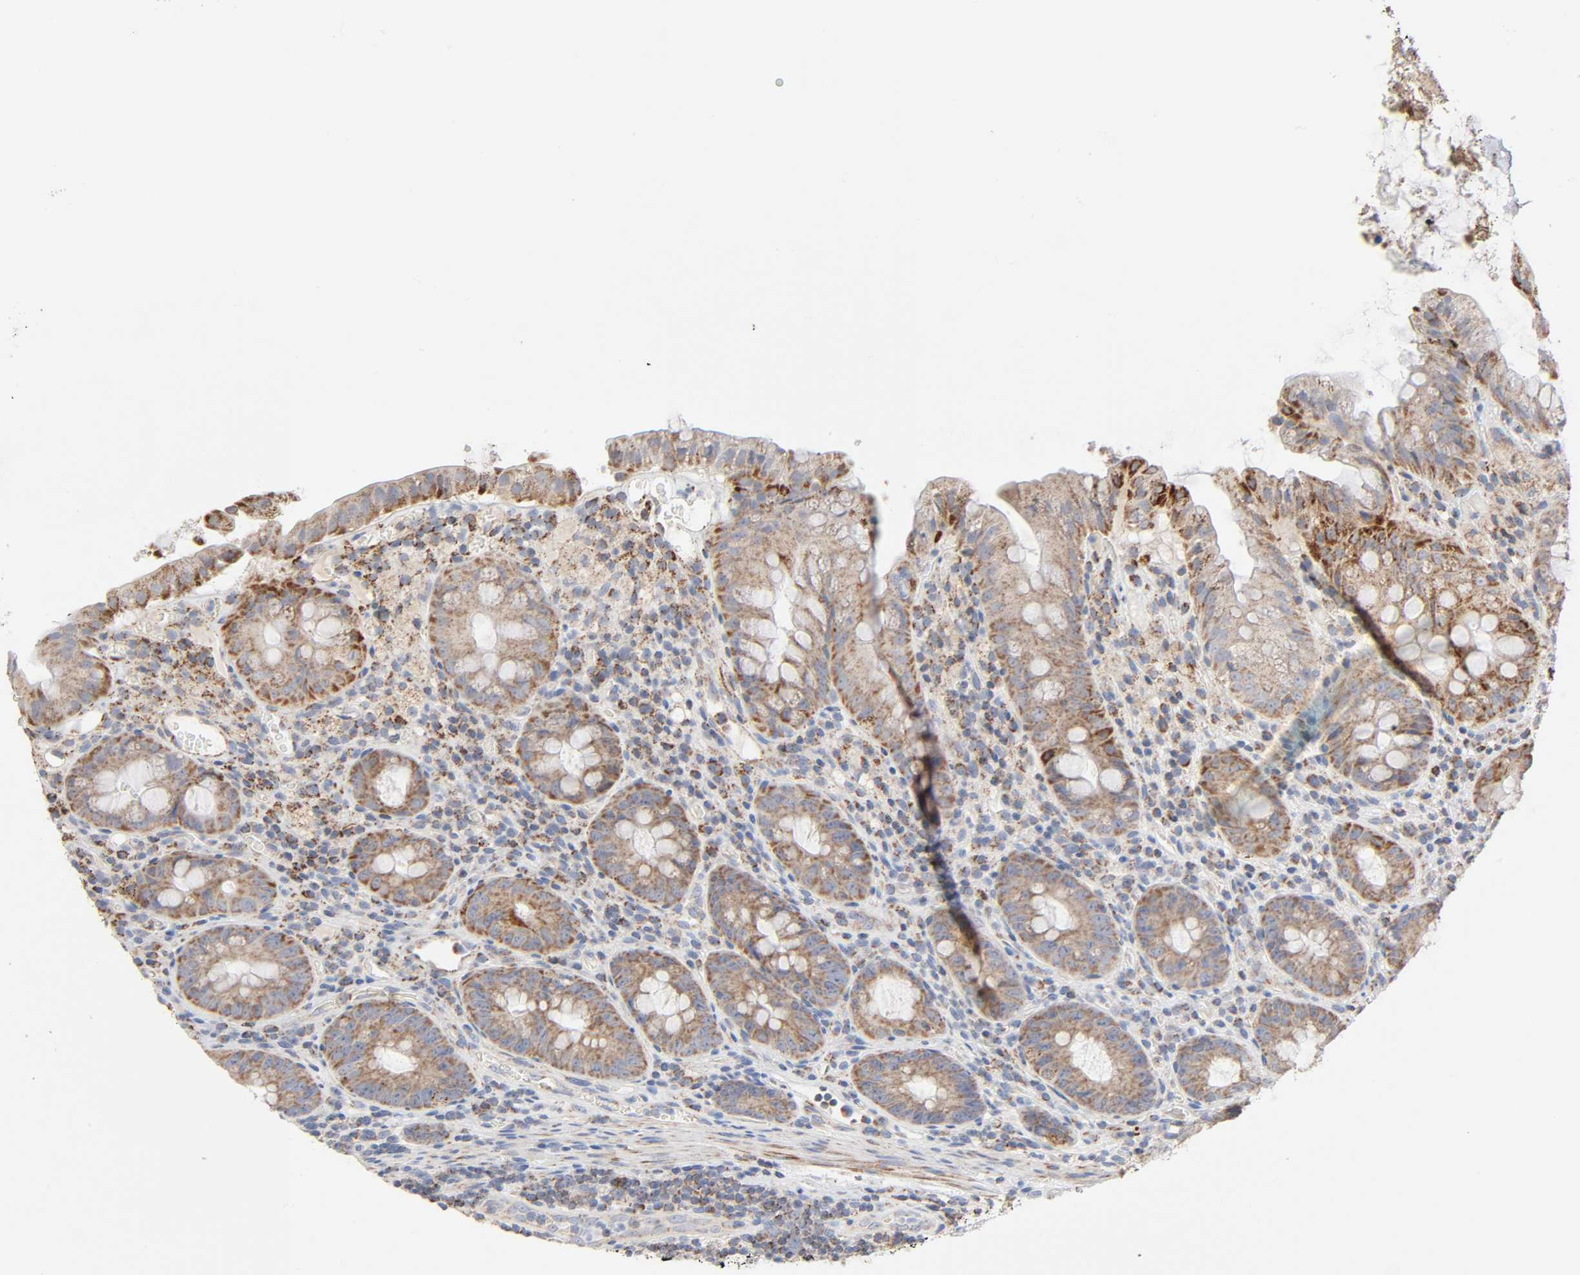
{"staining": {"intensity": "negative", "quantity": "none", "location": "none"}, "tissue": "colon", "cell_type": "Endothelial cells", "image_type": "normal", "snomed": [{"axis": "morphology", "description": "Normal tissue, NOS"}, {"axis": "topography", "description": "Colon"}], "caption": "DAB immunohistochemical staining of benign human colon shows no significant staining in endothelial cells. (Stains: DAB IHC with hematoxylin counter stain, Microscopy: brightfield microscopy at high magnification).", "gene": "SYT16", "patient": {"sex": "female", "age": 46}}